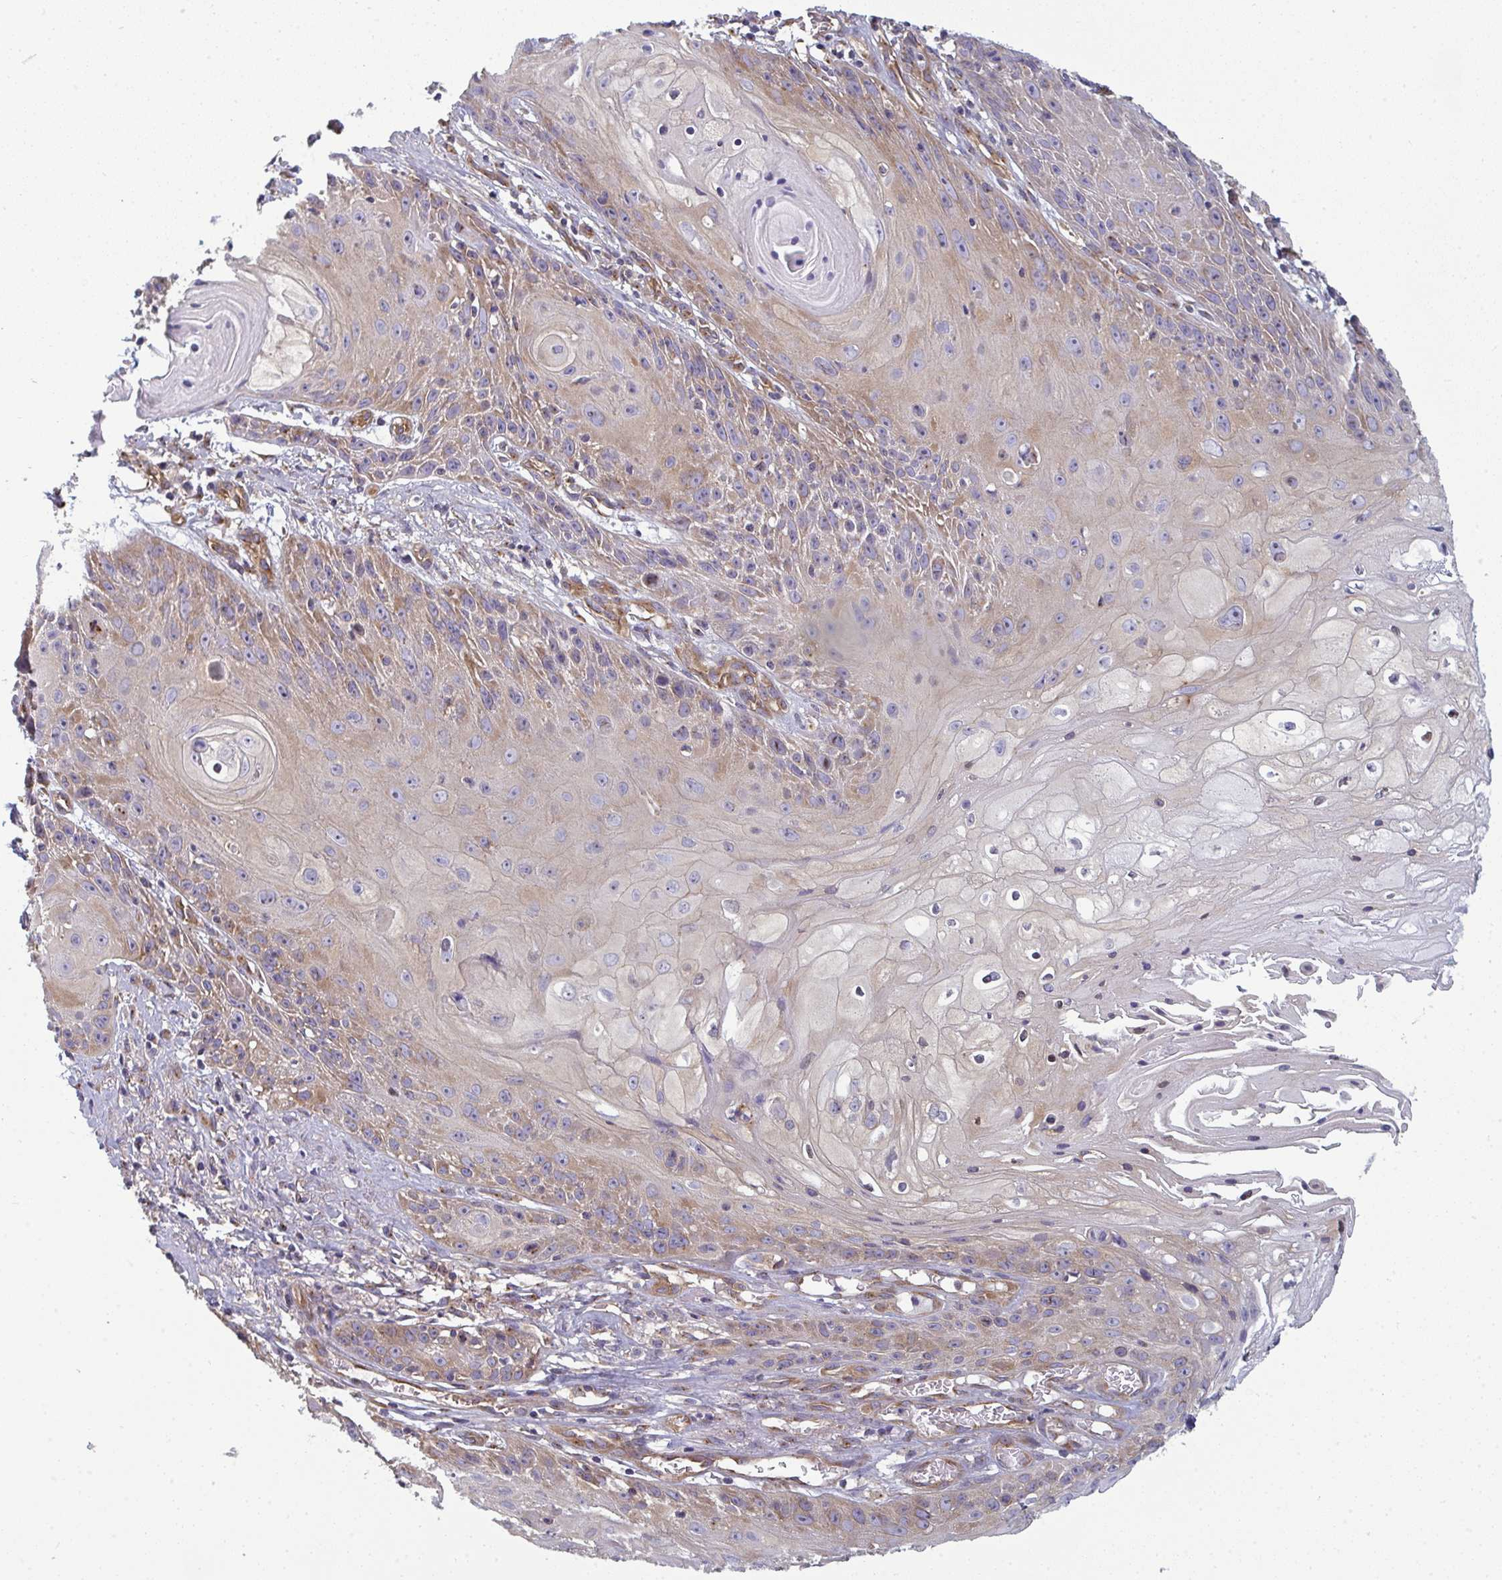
{"staining": {"intensity": "weak", "quantity": "25%-75%", "location": "cytoplasmic/membranous"}, "tissue": "skin cancer", "cell_type": "Tumor cells", "image_type": "cancer", "snomed": [{"axis": "morphology", "description": "Squamous cell carcinoma, NOS"}, {"axis": "topography", "description": "Skin"}, {"axis": "topography", "description": "Vulva"}], "caption": "Protein expression by IHC displays weak cytoplasmic/membranous expression in approximately 25%-75% of tumor cells in skin cancer.", "gene": "DYNC1I2", "patient": {"sex": "female", "age": 76}}